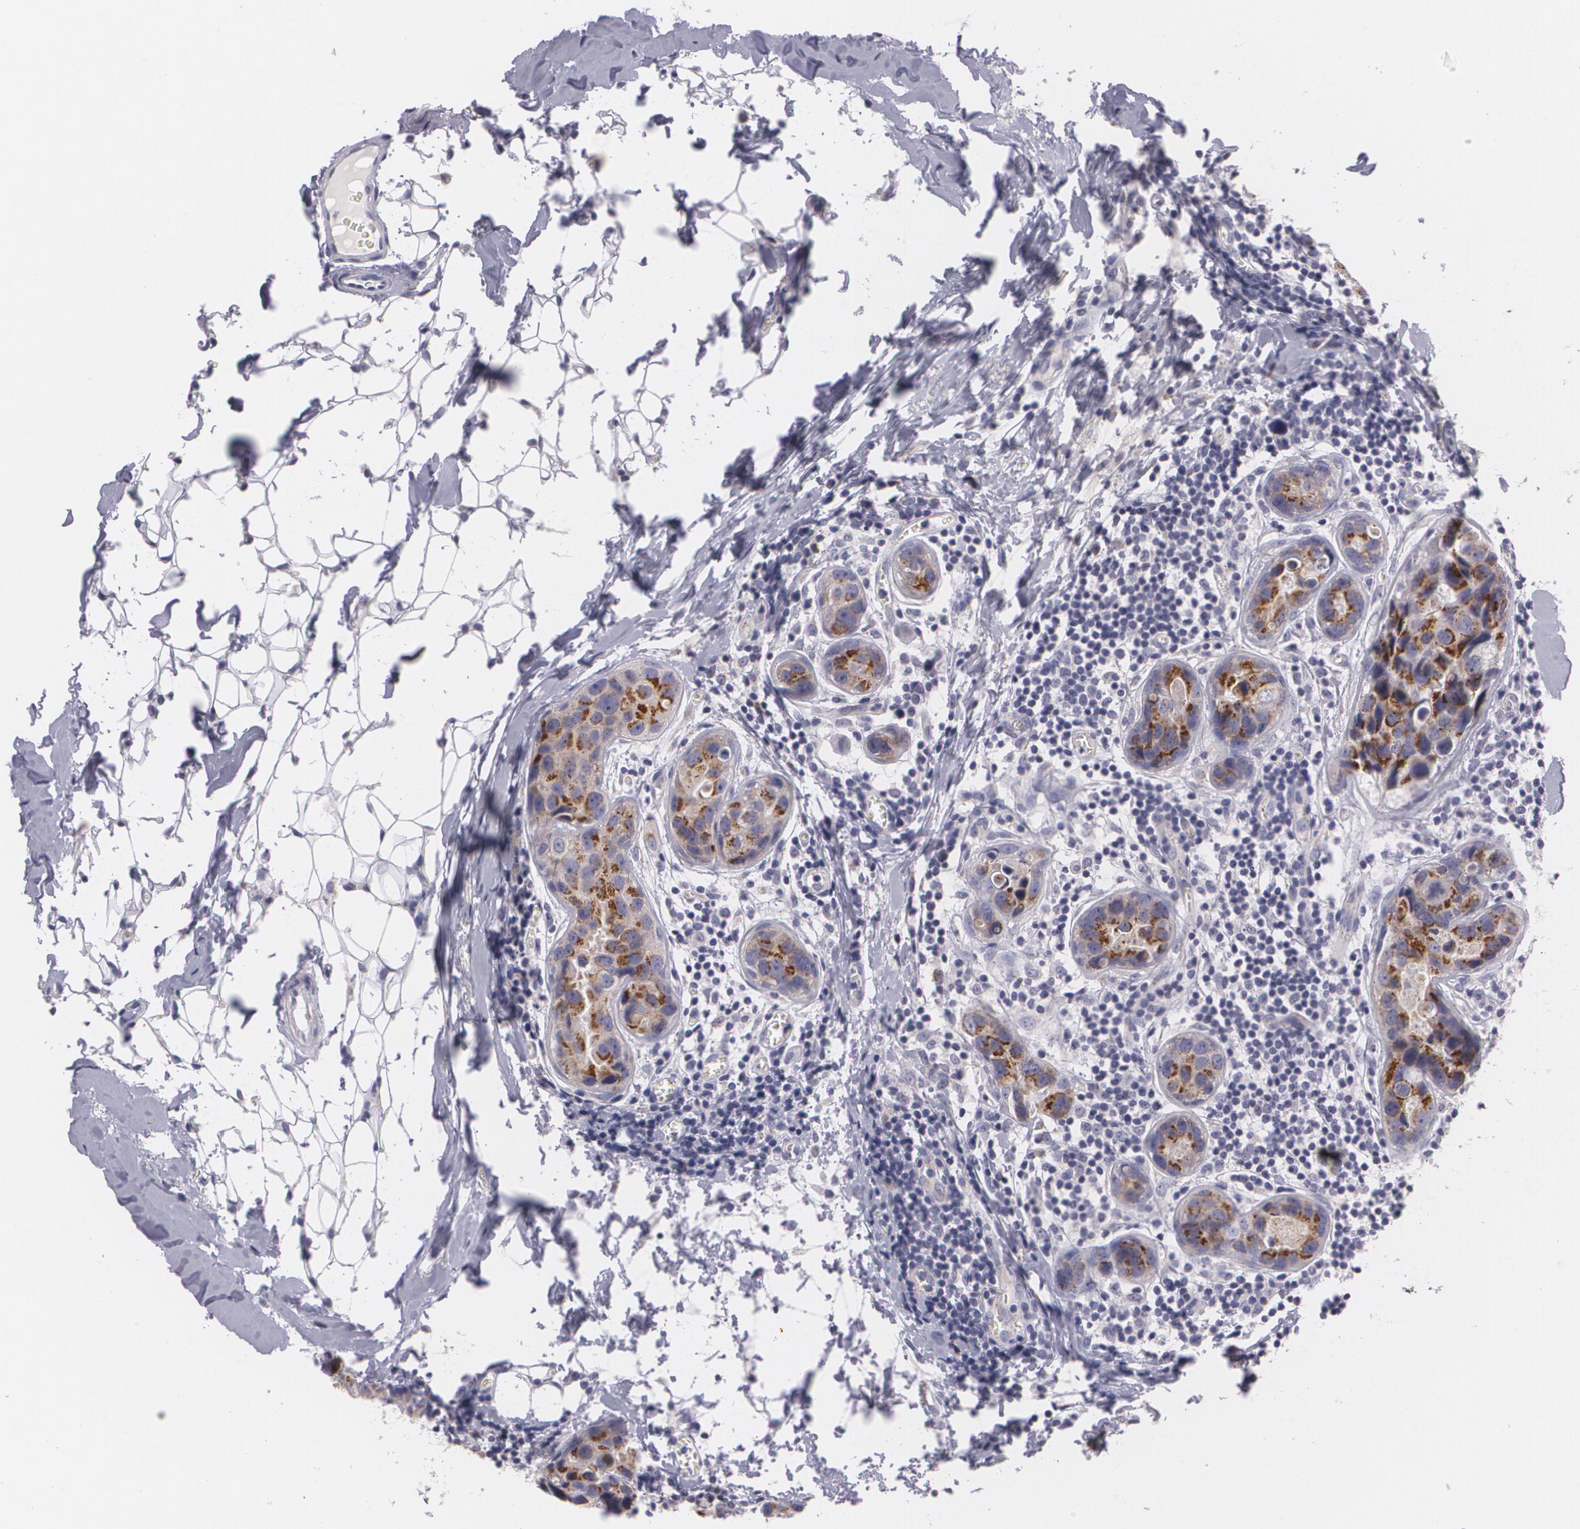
{"staining": {"intensity": "strong", "quantity": ">75%", "location": "cytoplasmic/membranous"}, "tissue": "breast cancer", "cell_type": "Tumor cells", "image_type": "cancer", "snomed": [{"axis": "morphology", "description": "Duct carcinoma"}, {"axis": "topography", "description": "Breast"}], "caption": "Immunohistochemical staining of human breast cancer (invasive ductal carcinoma) exhibits high levels of strong cytoplasmic/membranous expression in about >75% of tumor cells.", "gene": "CILK1", "patient": {"sex": "female", "age": 24}}